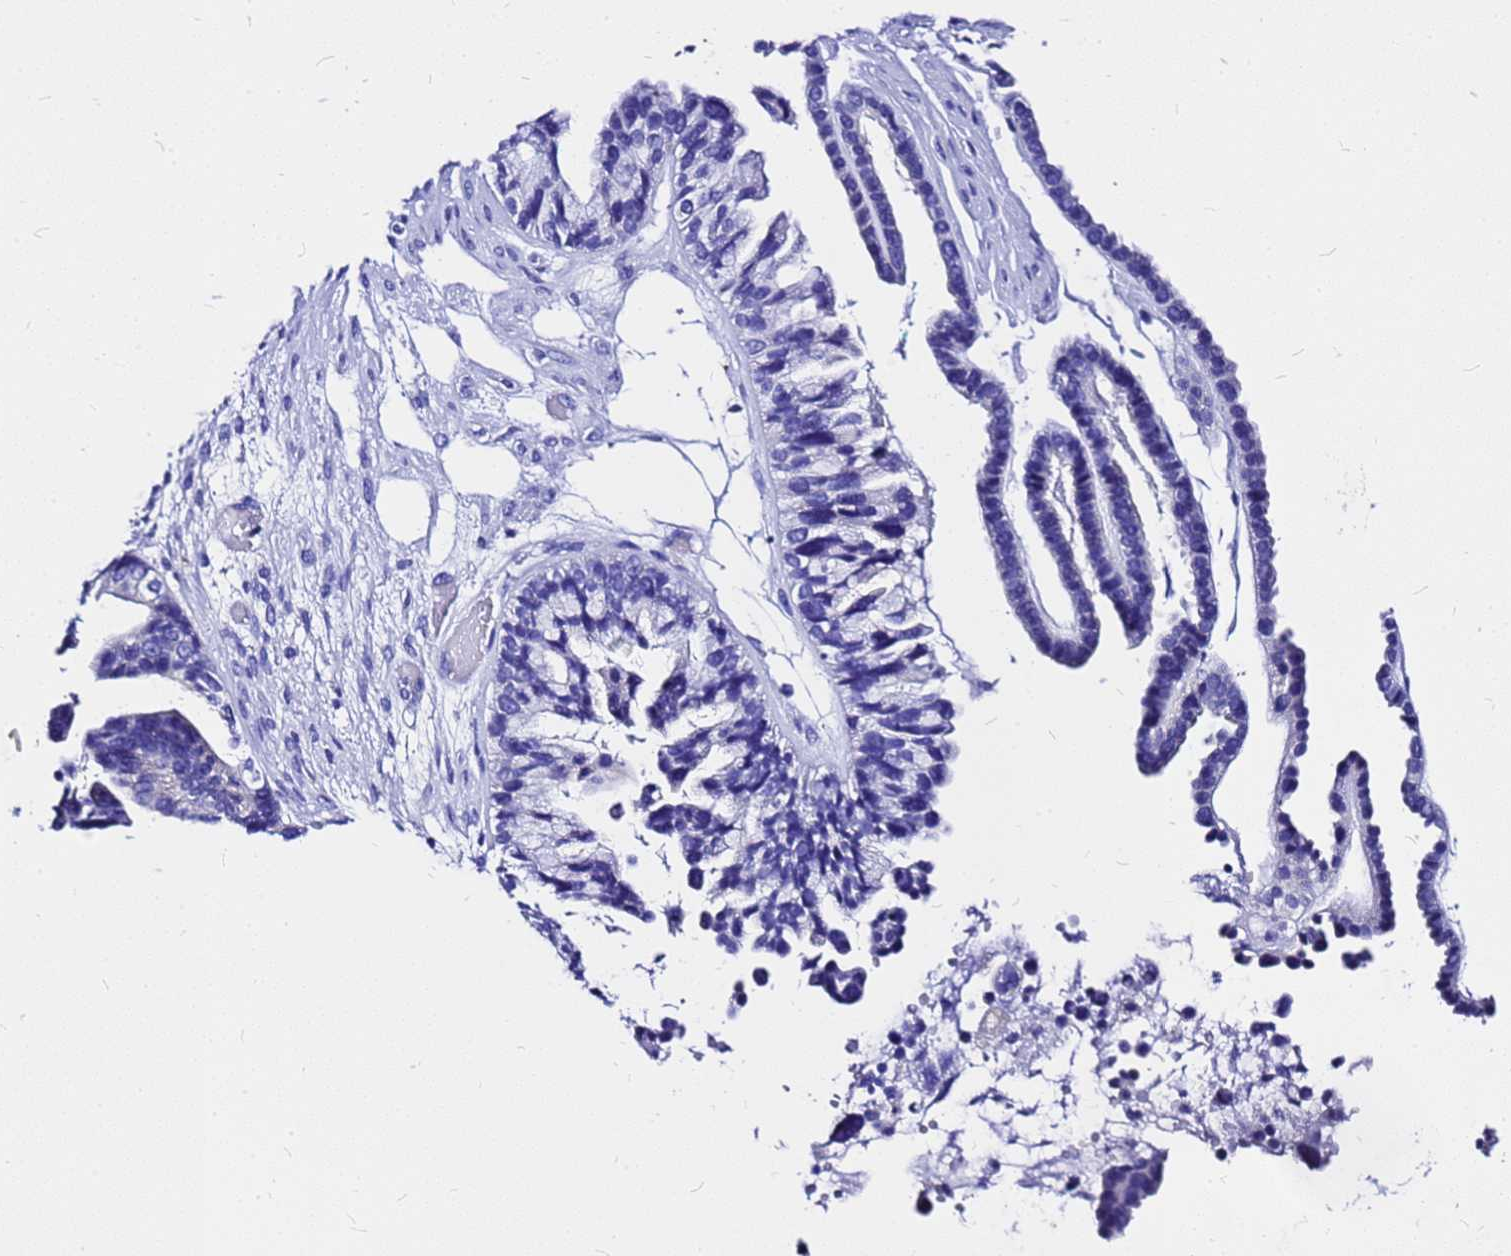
{"staining": {"intensity": "negative", "quantity": "none", "location": "none"}, "tissue": "ovarian cancer", "cell_type": "Tumor cells", "image_type": "cancer", "snomed": [{"axis": "morphology", "description": "Cystadenocarcinoma, serous, NOS"}, {"axis": "topography", "description": "Ovary"}], "caption": "IHC of serous cystadenocarcinoma (ovarian) exhibits no staining in tumor cells.", "gene": "HERC4", "patient": {"sex": "female", "age": 56}}